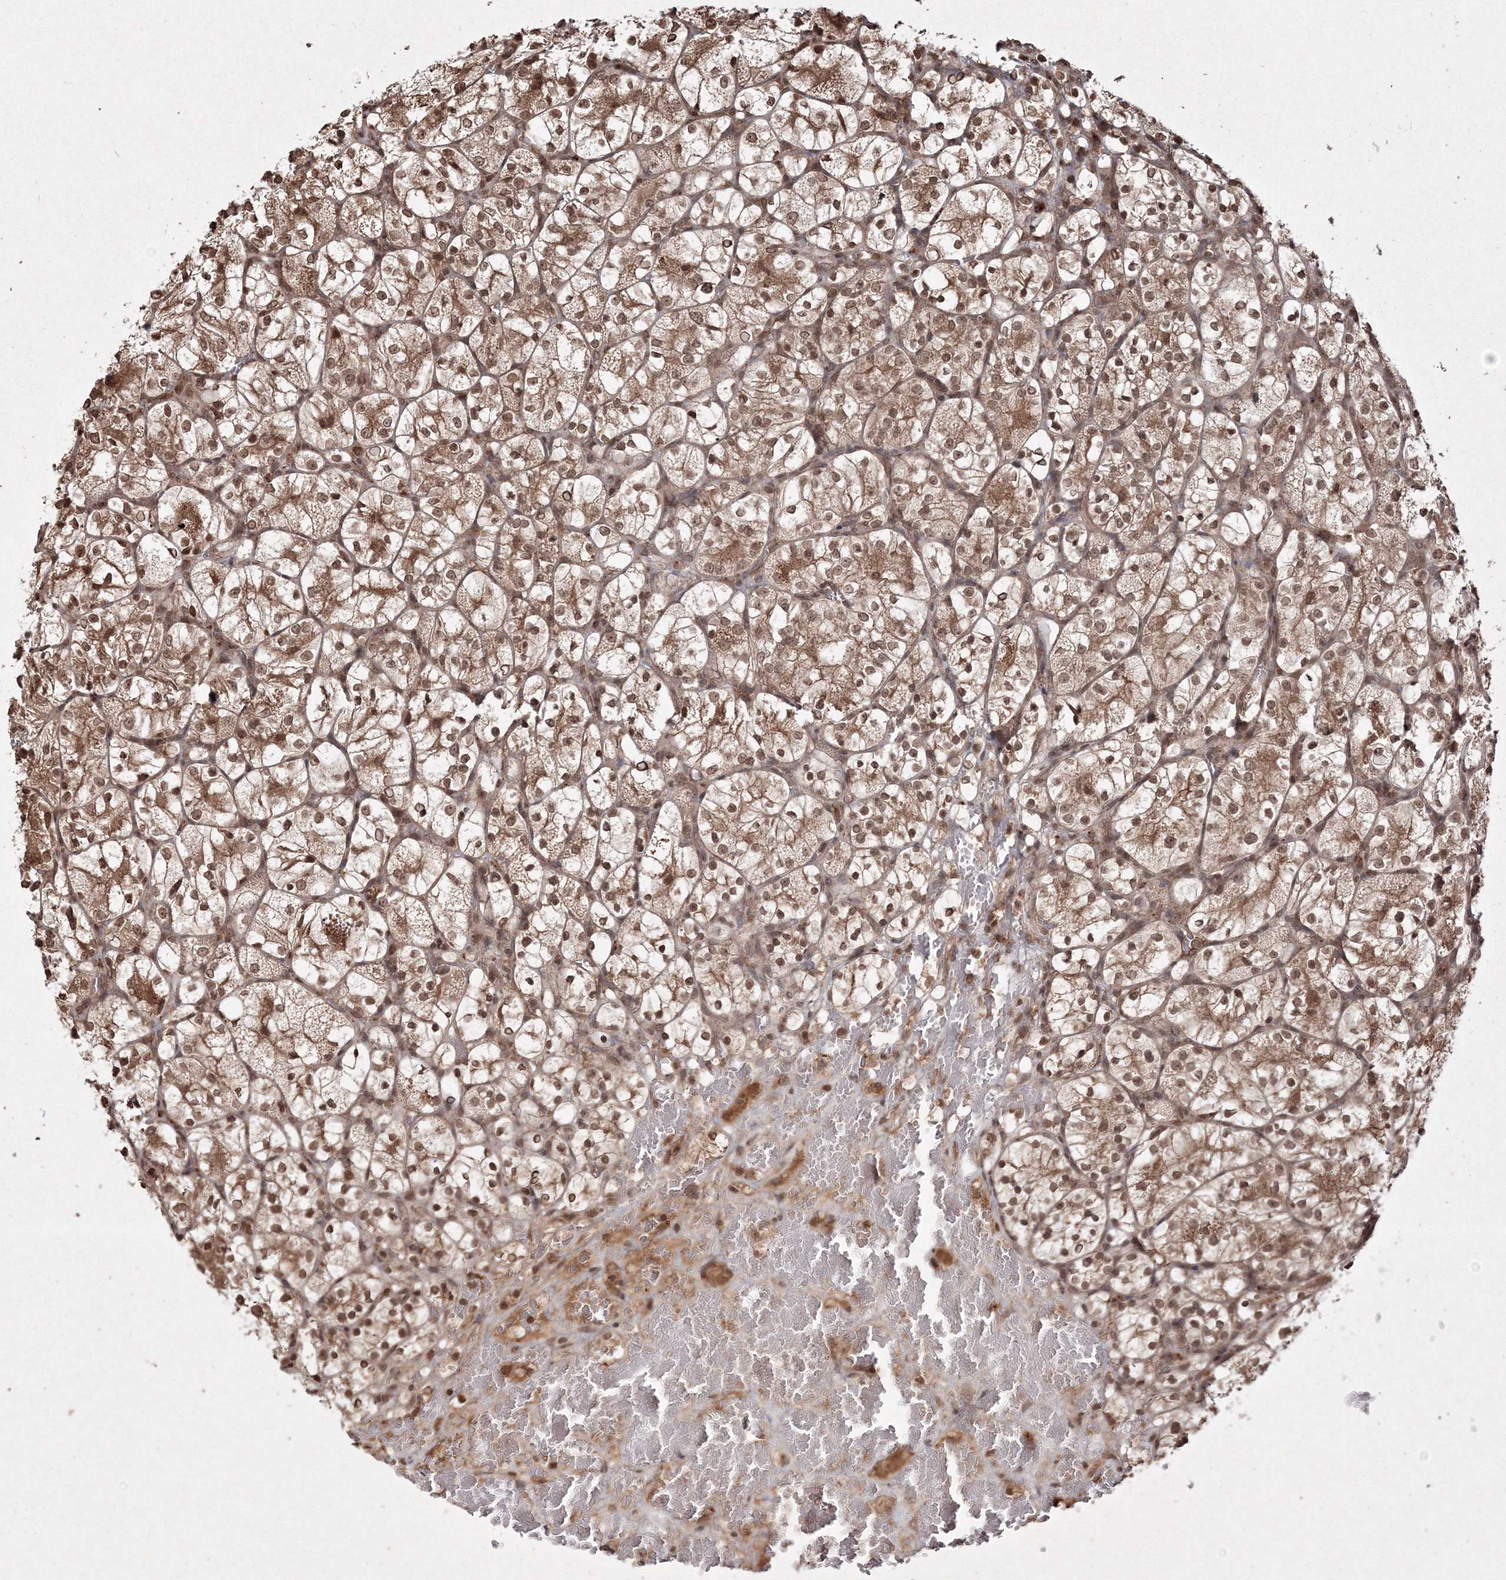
{"staining": {"intensity": "moderate", "quantity": ">75%", "location": "cytoplasmic/membranous,nuclear"}, "tissue": "renal cancer", "cell_type": "Tumor cells", "image_type": "cancer", "snomed": [{"axis": "morphology", "description": "Adenocarcinoma, NOS"}, {"axis": "topography", "description": "Kidney"}], "caption": "Immunohistochemistry photomicrograph of human adenocarcinoma (renal) stained for a protein (brown), which shows medium levels of moderate cytoplasmic/membranous and nuclear expression in approximately >75% of tumor cells.", "gene": "PEX13", "patient": {"sex": "female", "age": 69}}